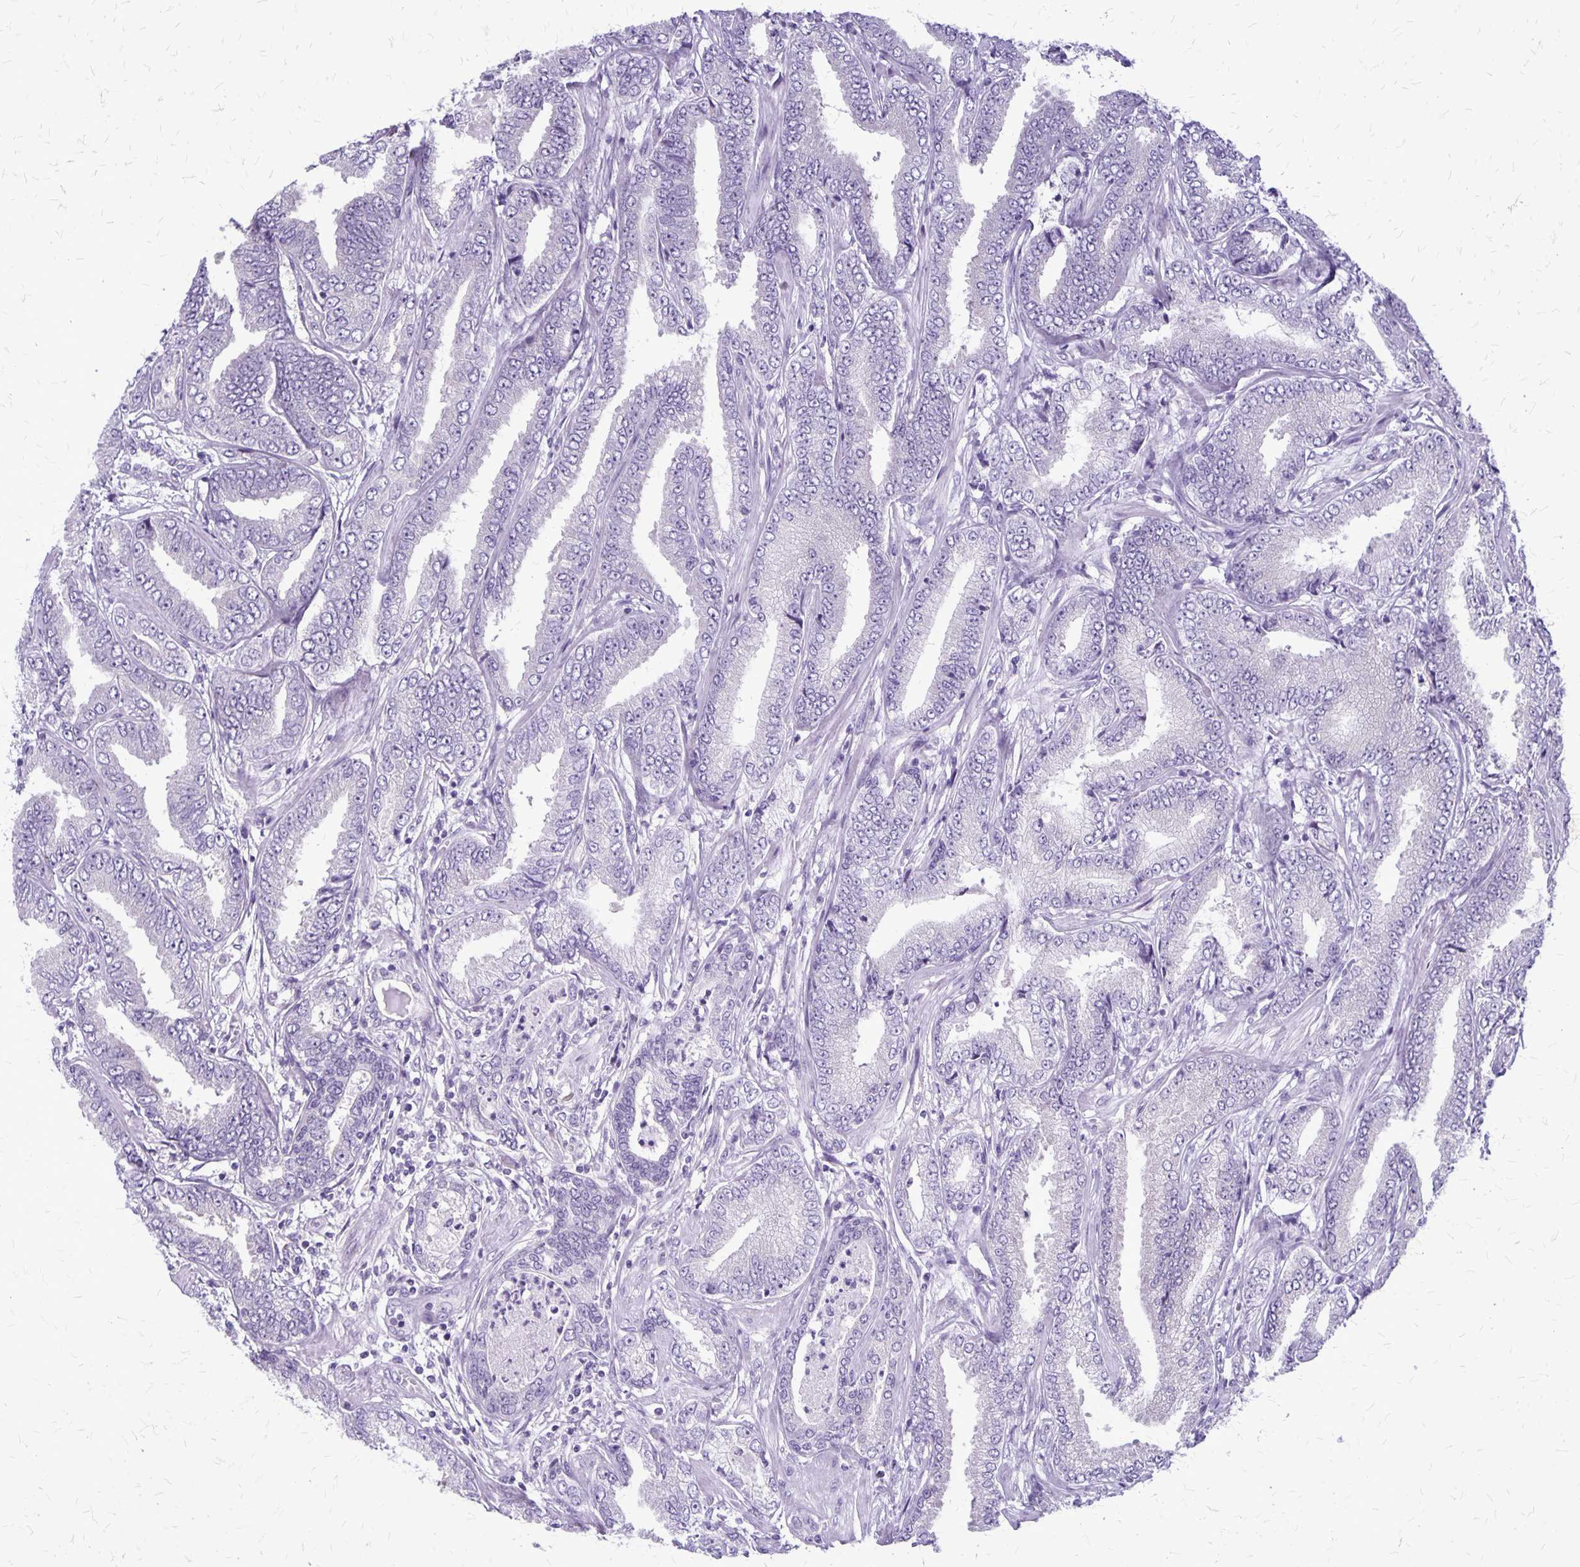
{"staining": {"intensity": "negative", "quantity": "none", "location": "none"}, "tissue": "prostate cancer", "cell_type": "Tumor cells", "image_type": "cancer", "snomed": [{"axis": "morphology", "description": "Adenocarcinoma, Low grade"}, {"axis": "topography", "description": "Prostate"}], "caption": "Low-grade adenocarcinoma (prostate) was stained to show a protein in brown. There is no significant expression in tumor cells.", "gene": "PLXNB3", "patient": {"sex": "male", "age": 55}}